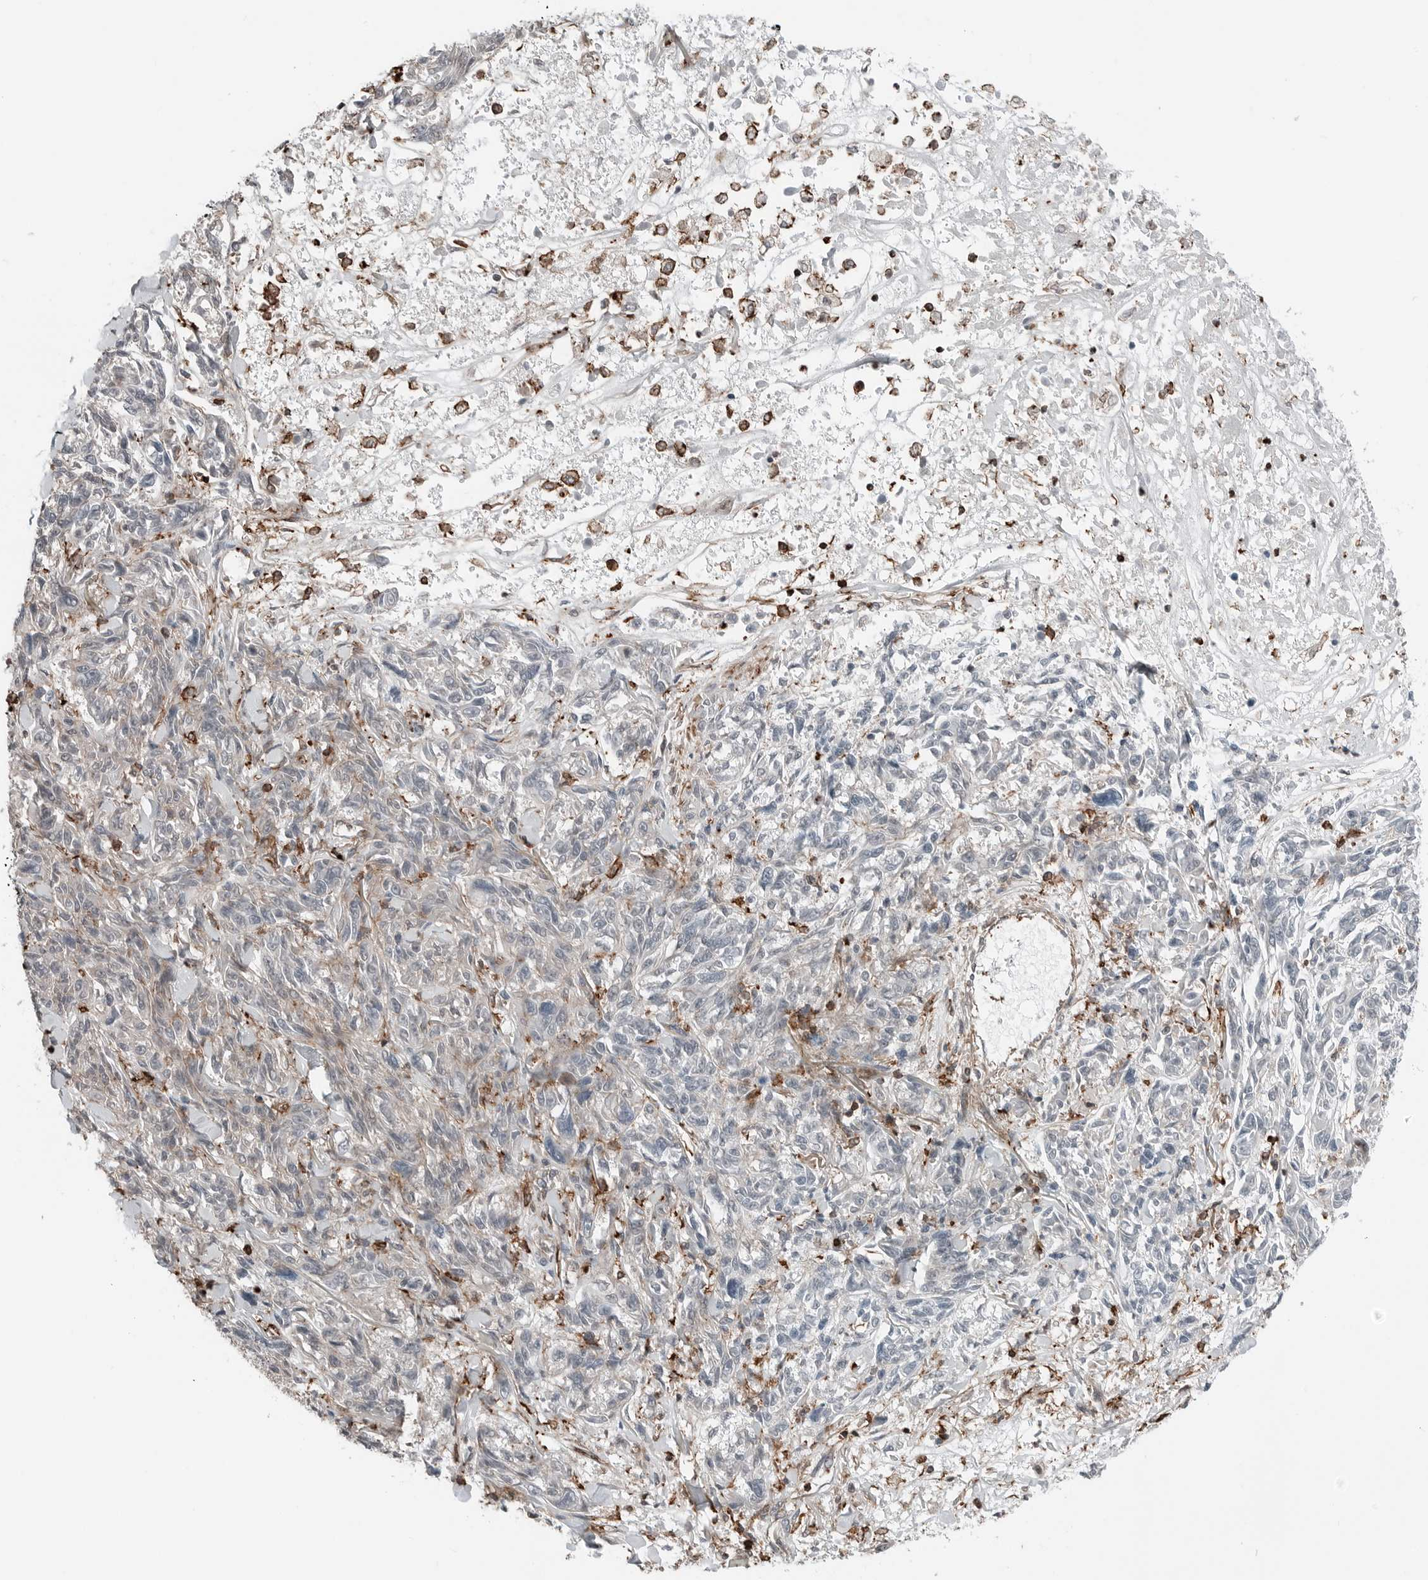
{"staining": {"intensity": "negative", "quantity": "none", "location": "none"}, "tissue": "melanoma", "cell_type": "Tumor cells", "image_type": "cancer", "snomed": [{"axis": "morphology", "description": "Malignant melanoma, NOS"}, {"axis": "topography", "description": "Skin"}], "caption": "Immunohistochemical staining of human melanoma displays no significant staining in tumor cells.", "gene": "LEFTY2", "patient": {"sex": "male", "age": 53}}